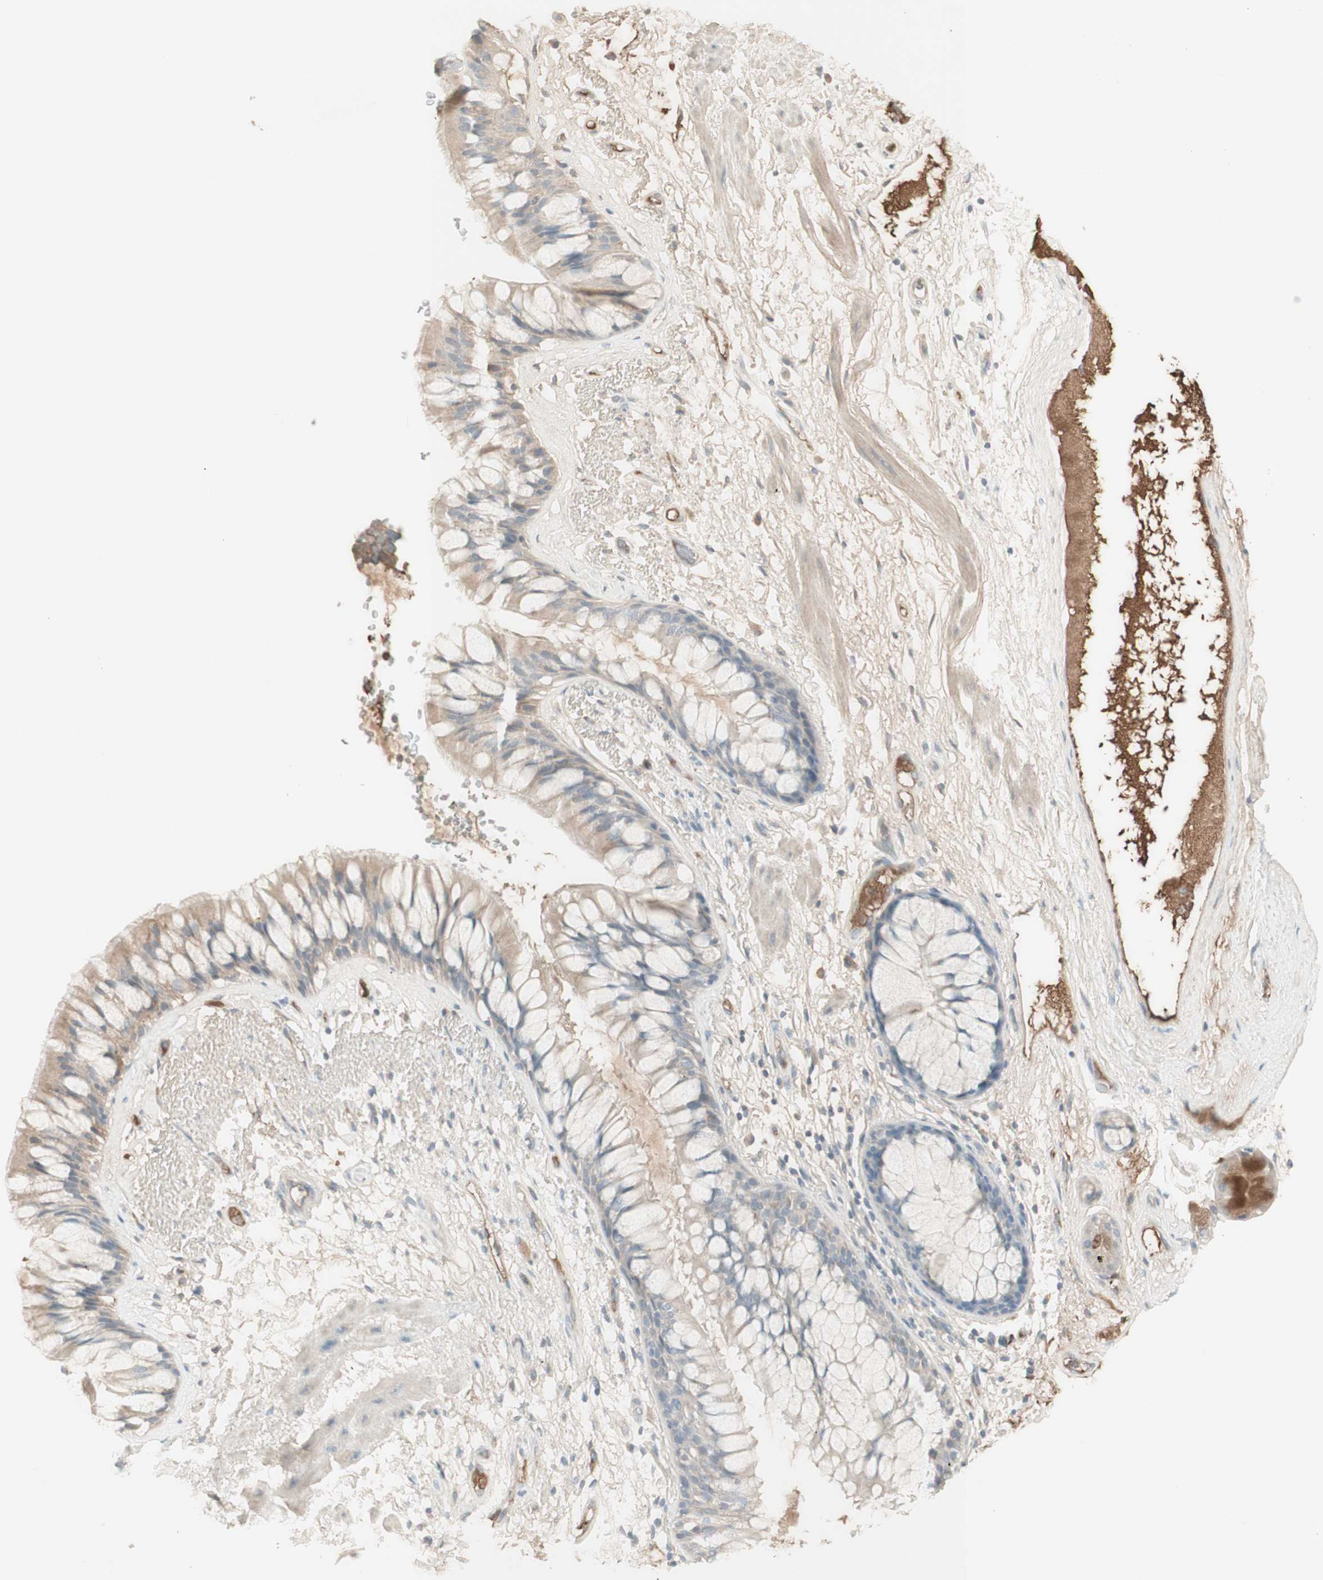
{"staining": {"intensity": "moderate", "quantity": "25%-75%", "location": "cytoplasmic/membranous"}, "tissue": "bronchus", "cell_type": "Respiratory epithelial cells", "image_type": "normal", "snomed": [{"axis": "morphology", "description": "Normal tissue, NOS"}, {"axis": "topography", "description": "Bronchus"}], "caption": "Moderate cytoplasmic/membranous protein expression is appreciated in about 25%-75% of respiratory epithelial cells in bronchus.", "gene": "IFNG", "patient": {"sex": "male", "age": 66}}